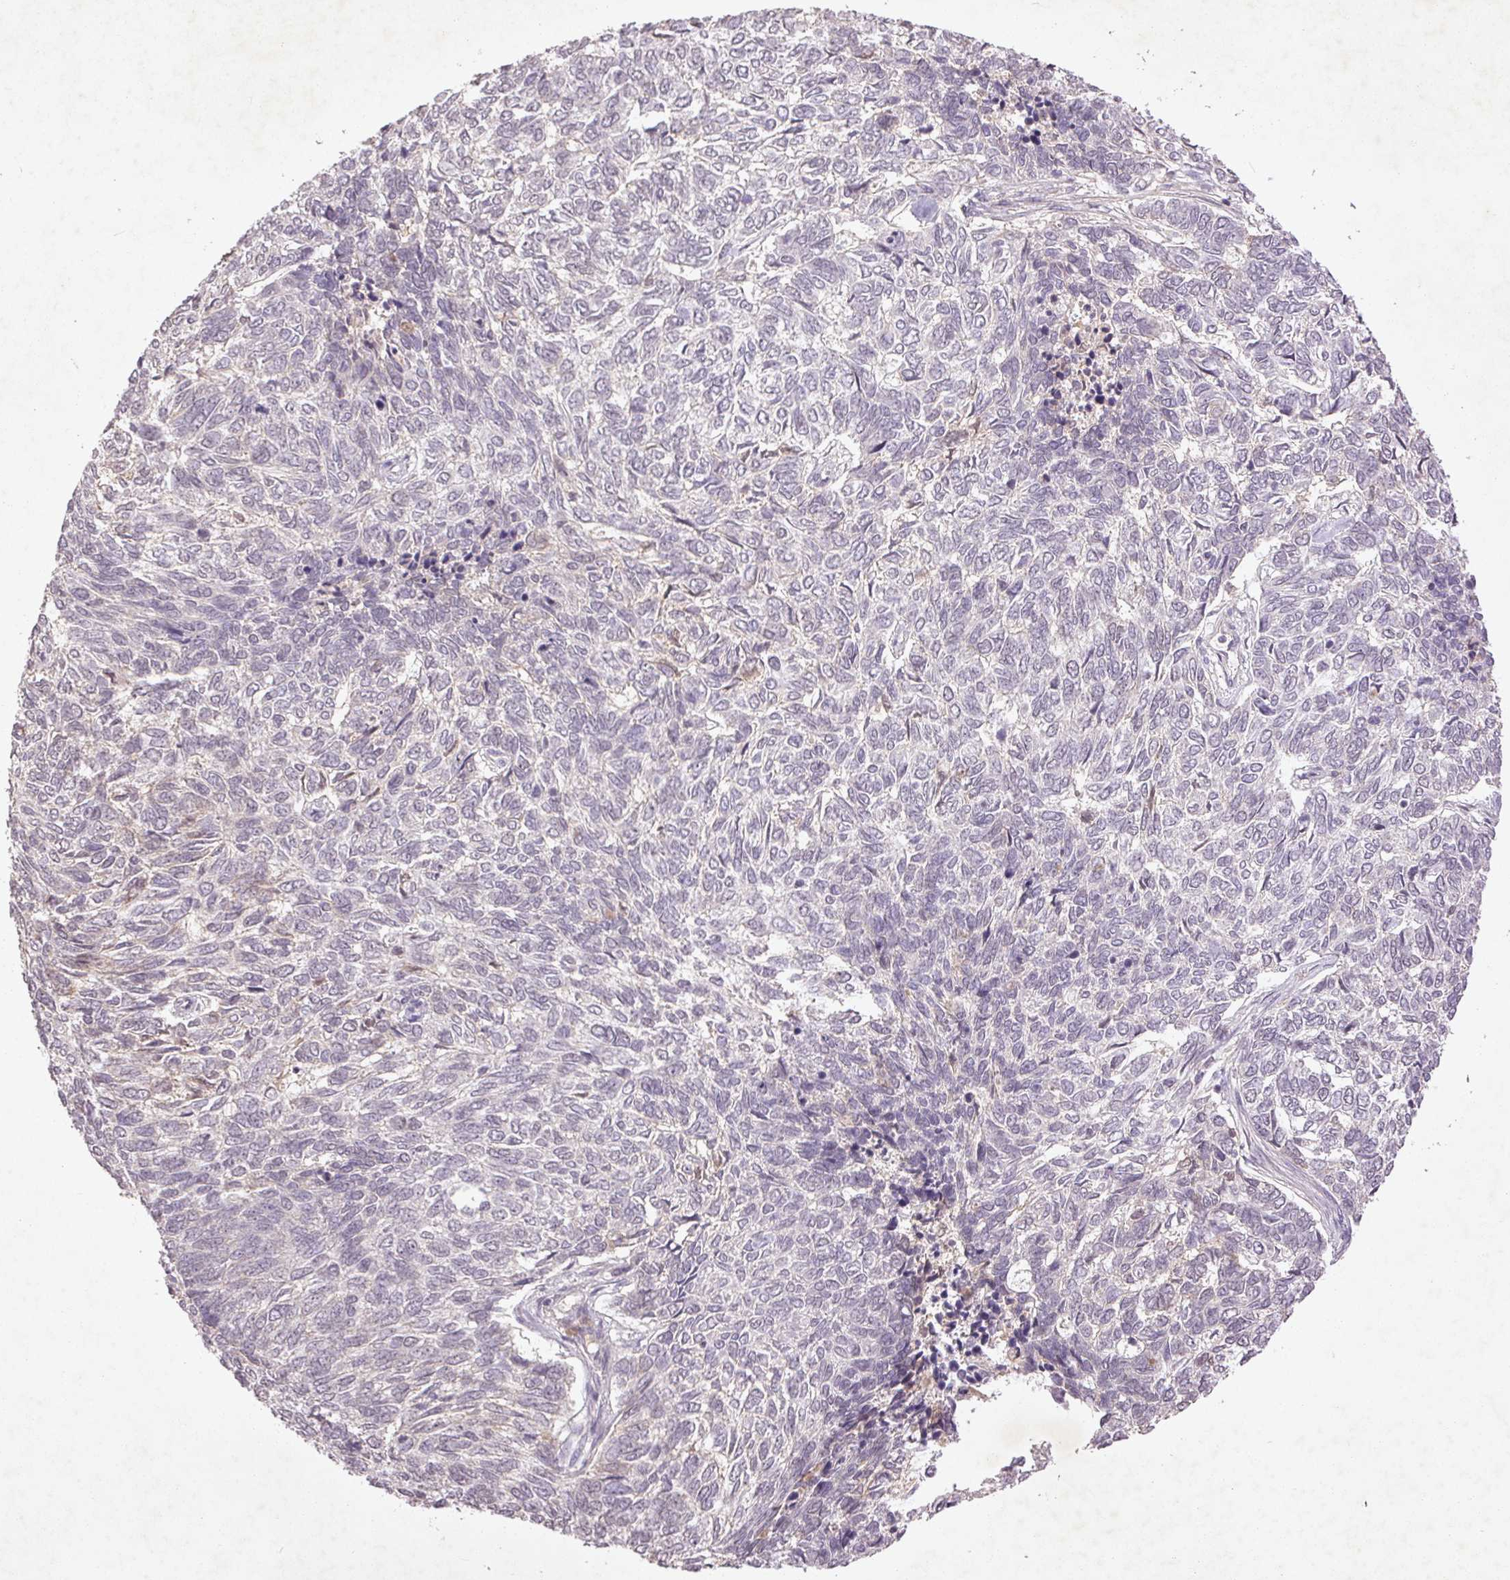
{"staining": {"intensity": "negative", "quantity": "none", "location": "none"}, "tissue": "skin cancer", "cell_type": "Tumor cells", "image_type": "cancer", "snomed": [{"axis": "morphology", "description": "Basal cell carcinoma"}, {"axis": "topography", "description": "Skin"}], "caption": "An immunohistochemistry (IHC) image of skin basal cell carcinoma is shown. There is no staining in tumor cells of skin basal cell carcinoma. The staining was performed using DAB (3,3'-diaminobenzidine) to visualize the protein expression in brown, while the nuclei were stained in blue with hematoxylin (Magnification: 20x).", "gene": "FAM168B", "patient": {"sex": "female", "age": 65}}